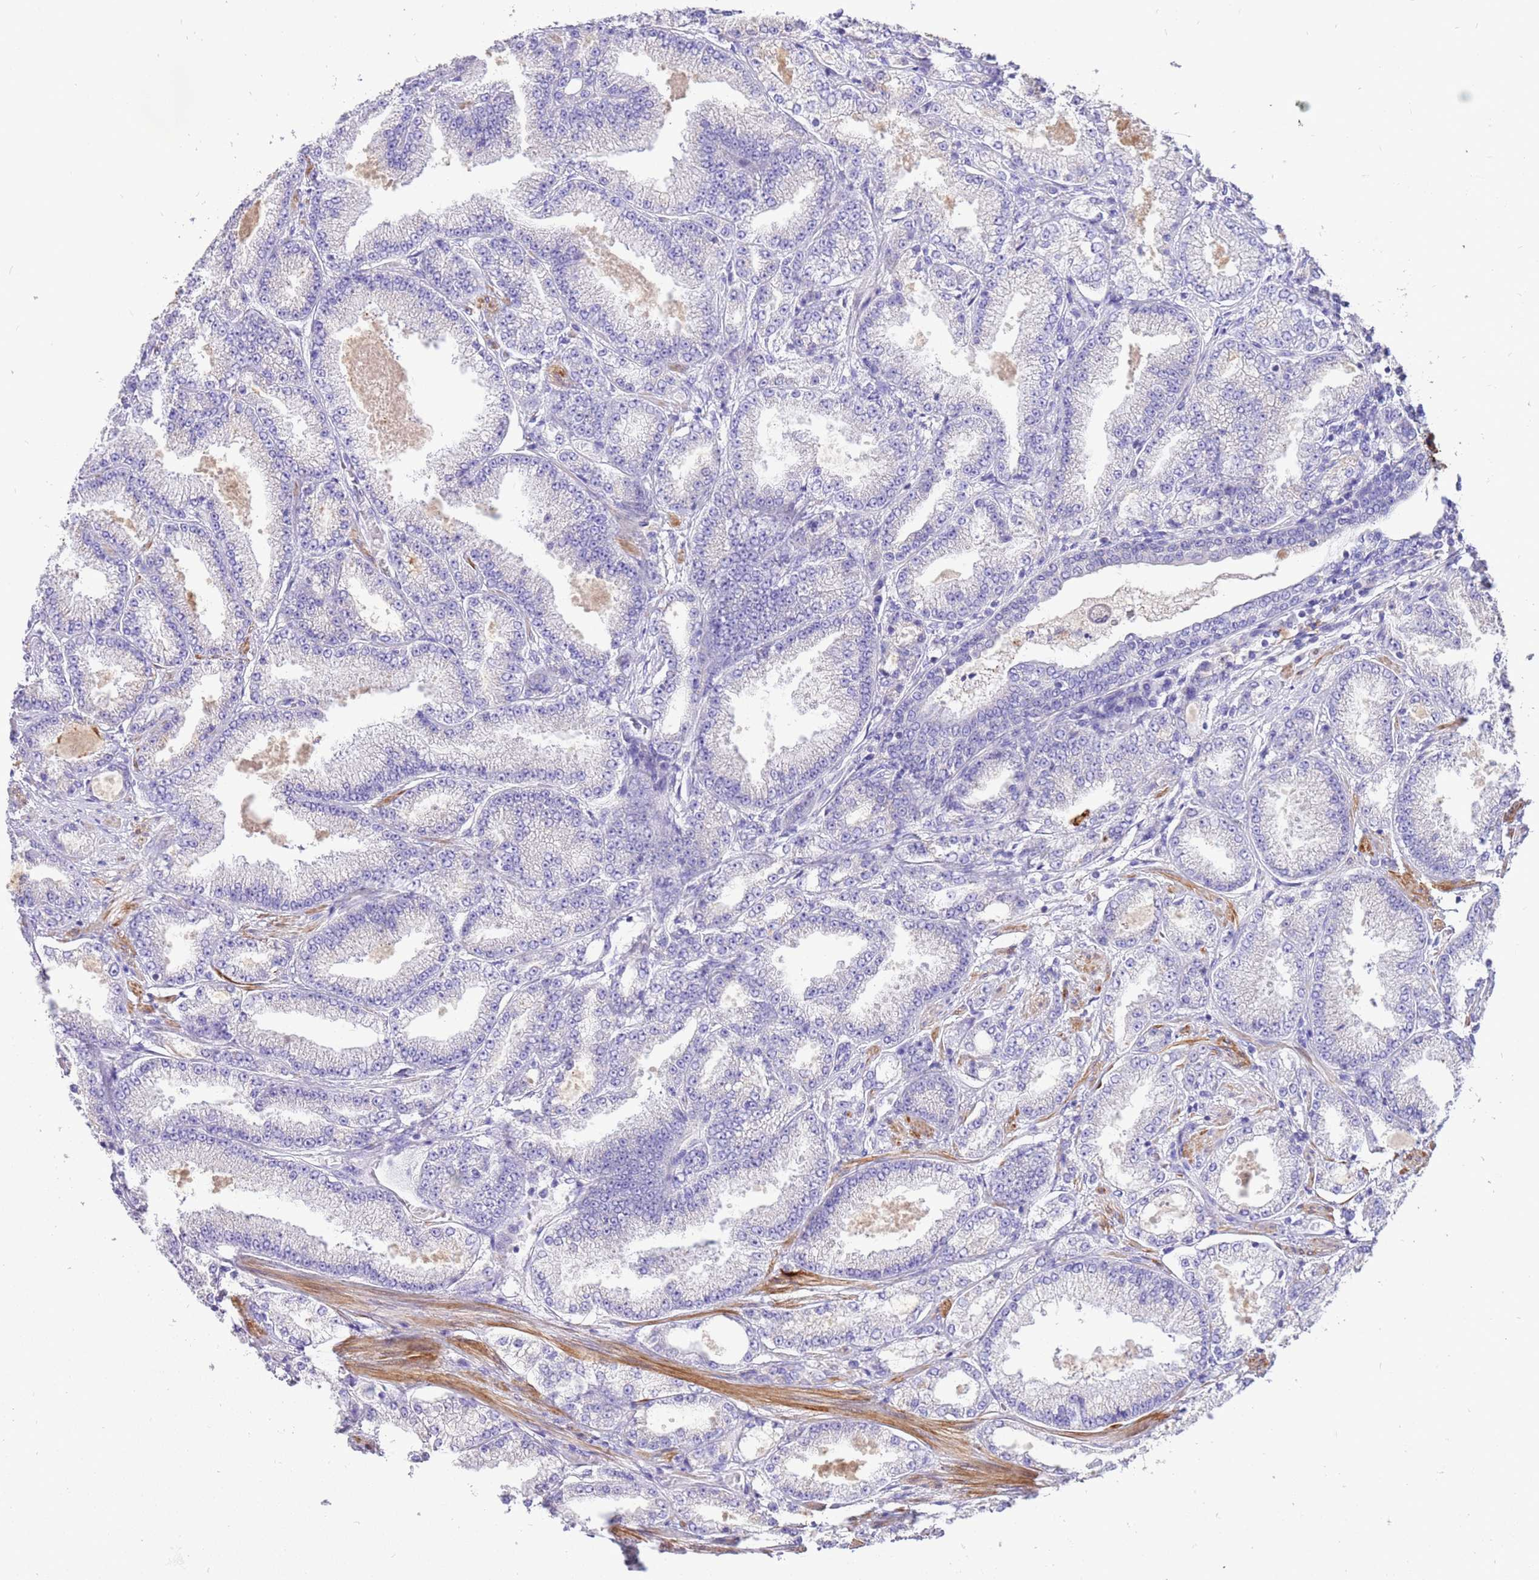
{"staining": {"intensity": "negative", "quantity": "none", "location": "none"}, "tissue": "prostate cancer", "cell_type": "Tumor cells", "image_type": "cancer", "snomed": [{"axis": "morphology", "description": "Adenocarcinoma, High grade"}, {"axis": "topography", "description": "Prostate"}], "caption": "Immunohistochemistry of prostate high-grade adenocarcinoma reveals no staining in tumor cells.", "gene": "GLCE", "patient": {"sex": "male", "age": 68}}